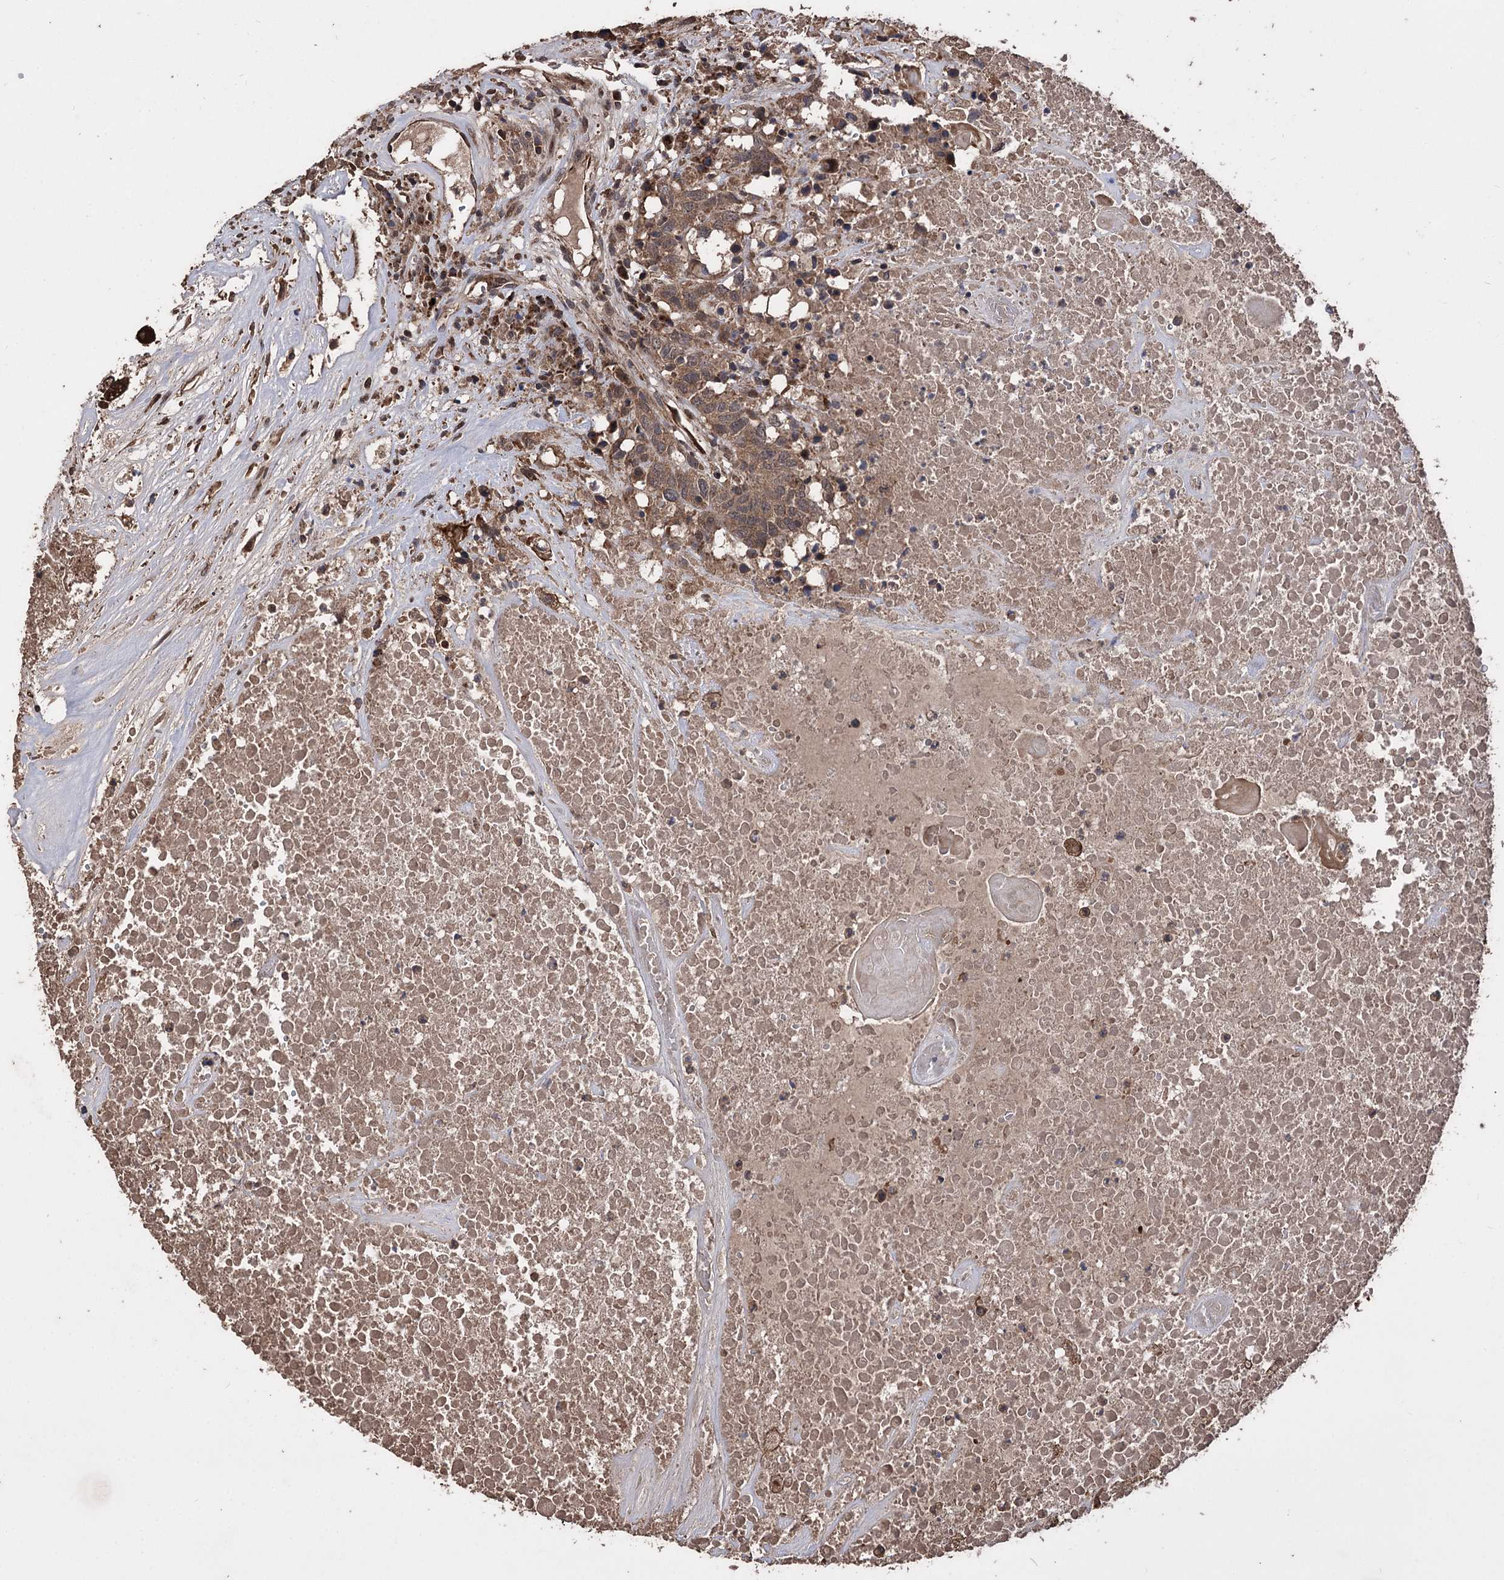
{"staining": {"intensity": "moderate", "quantity": ">75%", "location": "cytoplasmic/membranous"}, "tissue": "head and neck cancer", "cell_type": "Tumor cells", "image_type": "cancer", "snomed": [{"axis": "morphology", "description": "Squamous cell carcinoma, NOS"}, {"axis": "topography", "description": "Head-Neck"}], "caption": "This photomicrograph shows head and neck cancer (squamous cell carcinoma) stained with IHC to label a protein in brown. The cytoplasmic/membranous of tumor cells show moderate positivity for the protein. Nuclei are counter-stained blue.", "gene": "RASSF3", "patient": {"sex": "male", "age": 66}}